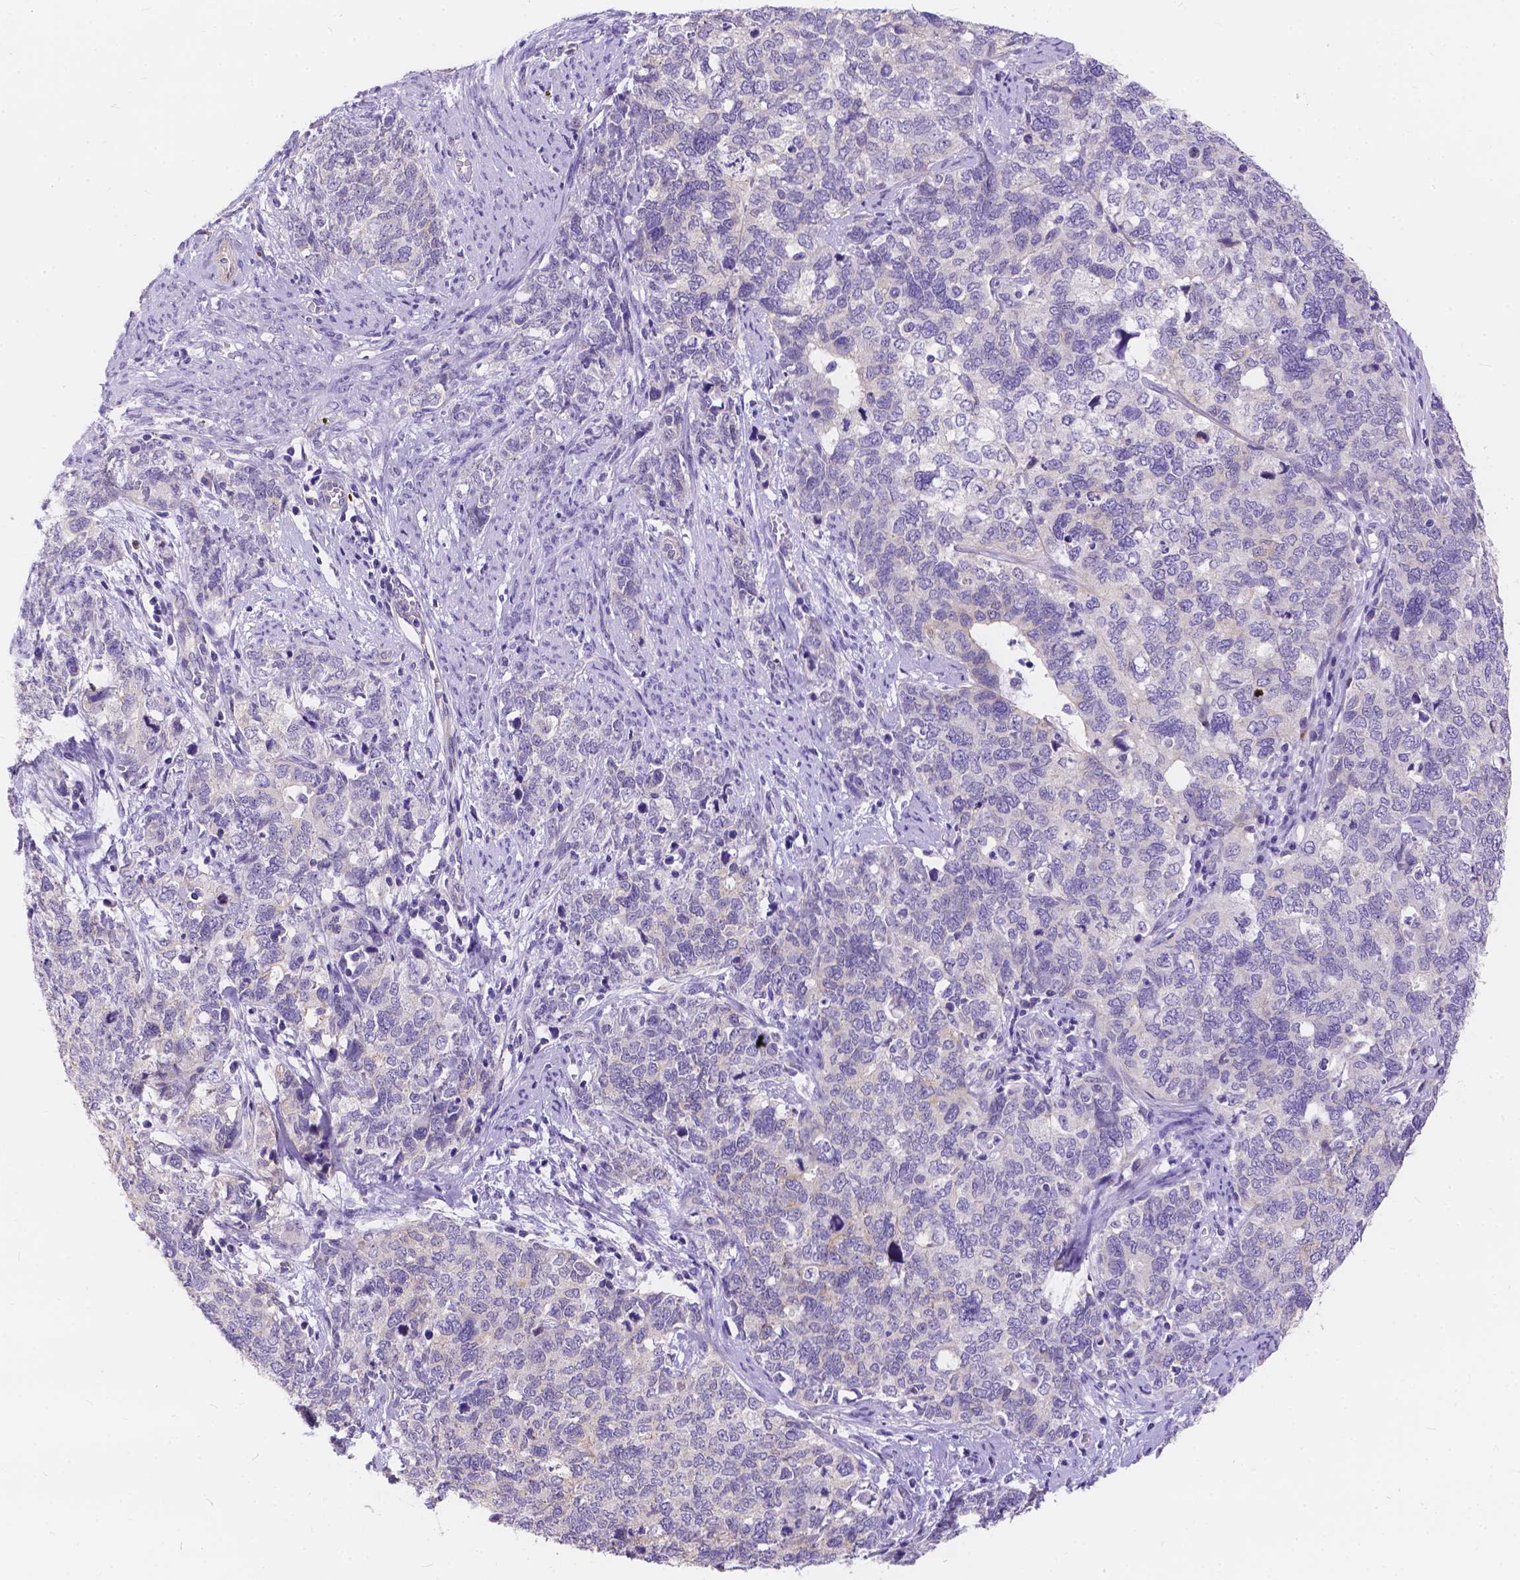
{"staining": {"intensity": "negative", "quantity": "none", "location": "none"}, "tissue": "cervical cancer", "cell_type": "Tumor cells", "image_type": "cancer", "snomed": [{"axis": "morphology", "description": "Squamous cell carcinoma, NOS"}, {"axis": "topography", "description": "Cervix"}], "caption": "This micrograph is of squamous cell carcinoma (cervical) stained with immunohistochemistry to label a protein in brown with the nuclei are counter-stained blue. There is no positivity in tumor cells.", "gene": "DLEC1", "patient": {"sex": "female", "age": 63}}